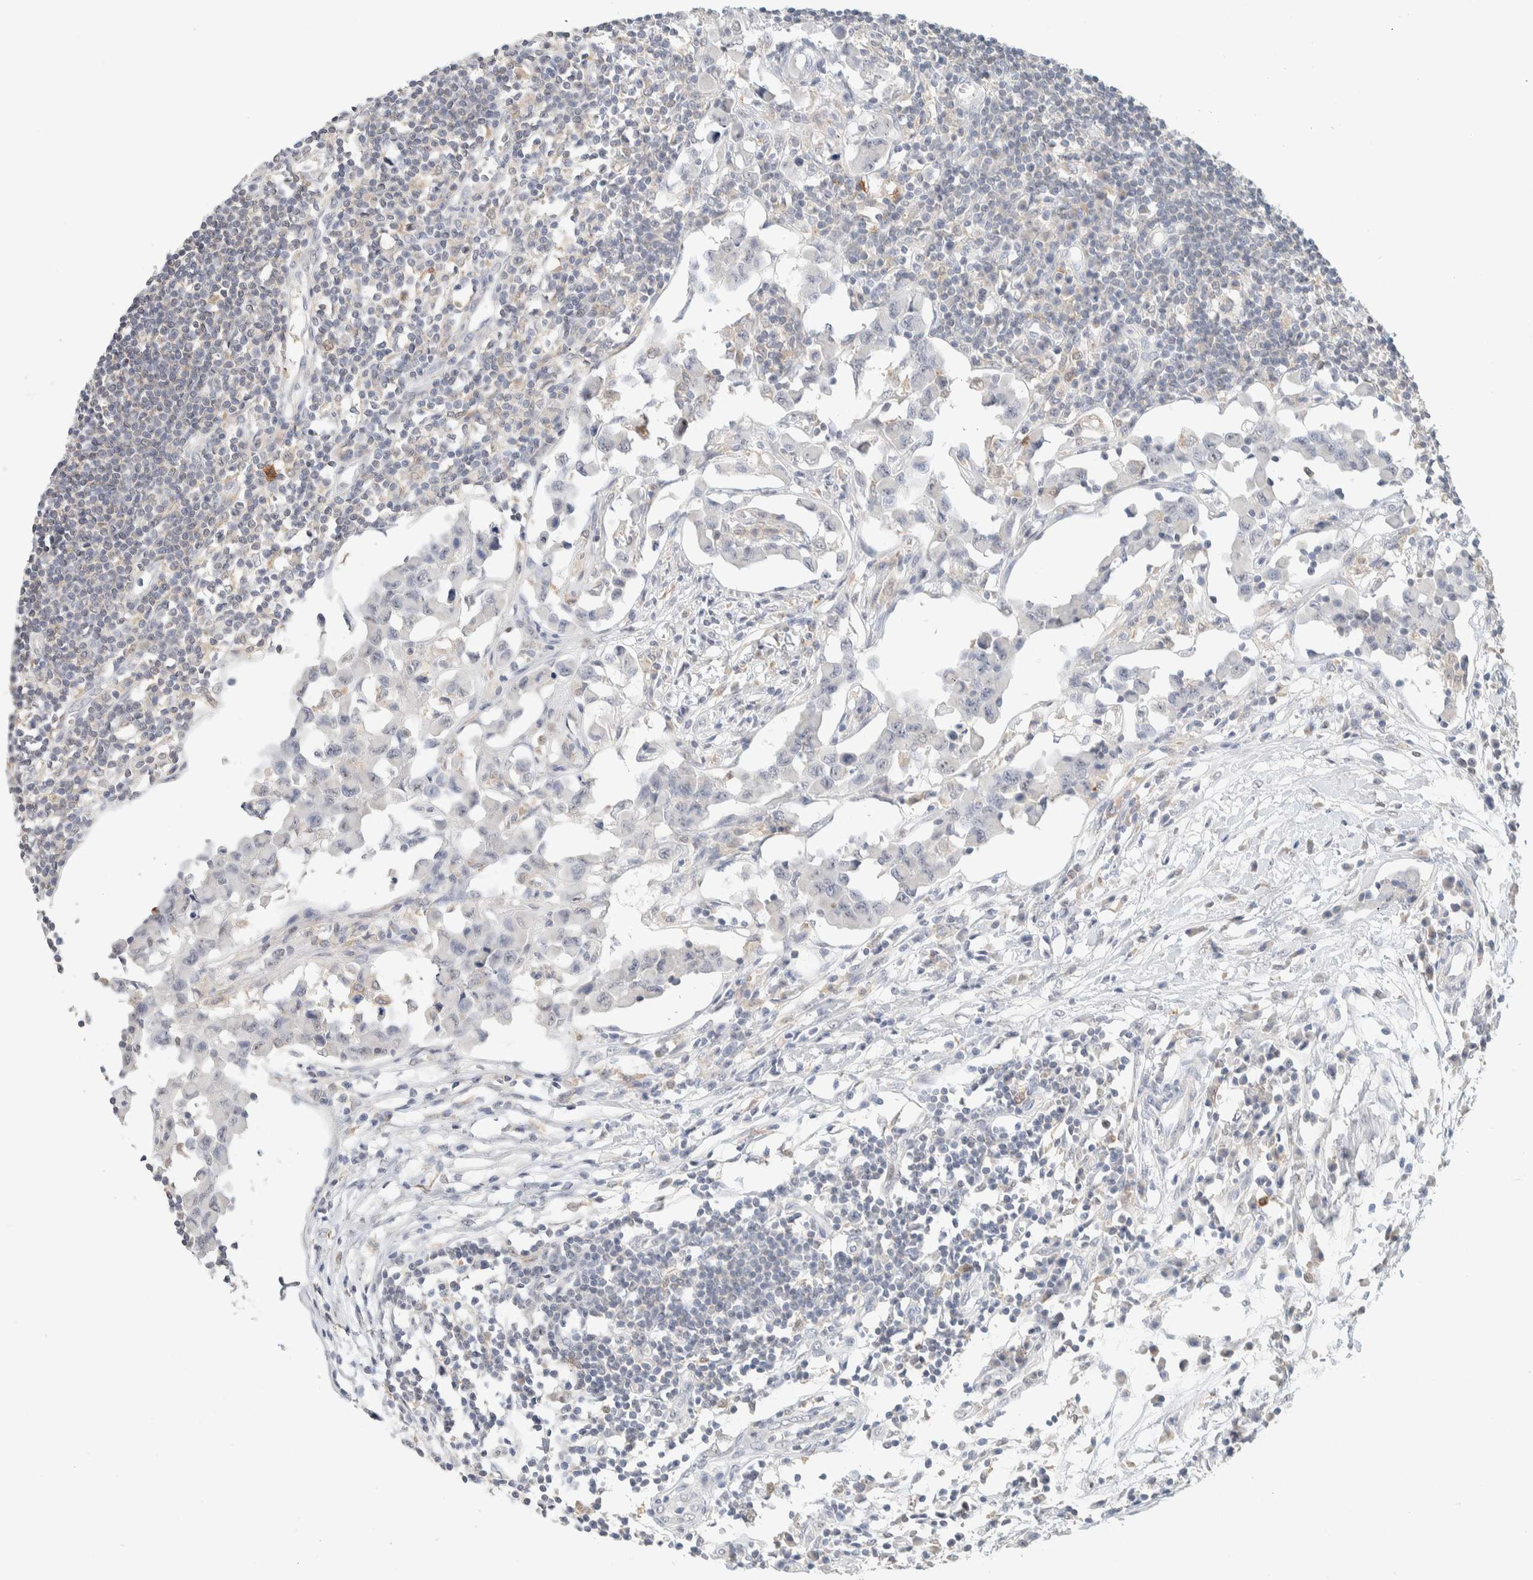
{"staining": {"intensity": "weak", "quantity": "<25%", "location": "cytoplasmic/membranous"}, "tissue": "lymph node", "cell_type": "Germinal center cells", "image_type": "normal", "snomed": [{"axis": "morphology", "description": "Normal tissue, NOS"}, {"axis": "morphology", "description": "Malignant melanoma, Metastatic site"}, {"axis": "topography", "description": "Lymph node"}], "caption": "High power microscopy micrograph of an immunohistochemistry (IHC) histopathology image of normal lymph node, revealing no significant positivity in germinal center cells. The staining was performed using DAB (3,3'-diaminobenzidine) to visualize the protein expression in brown, while the nuclei were stained in blue with hematoxylin (Magnification: 20x).", "gene": "HDHD3", "patient": {"sex": "male", "age": 41}}